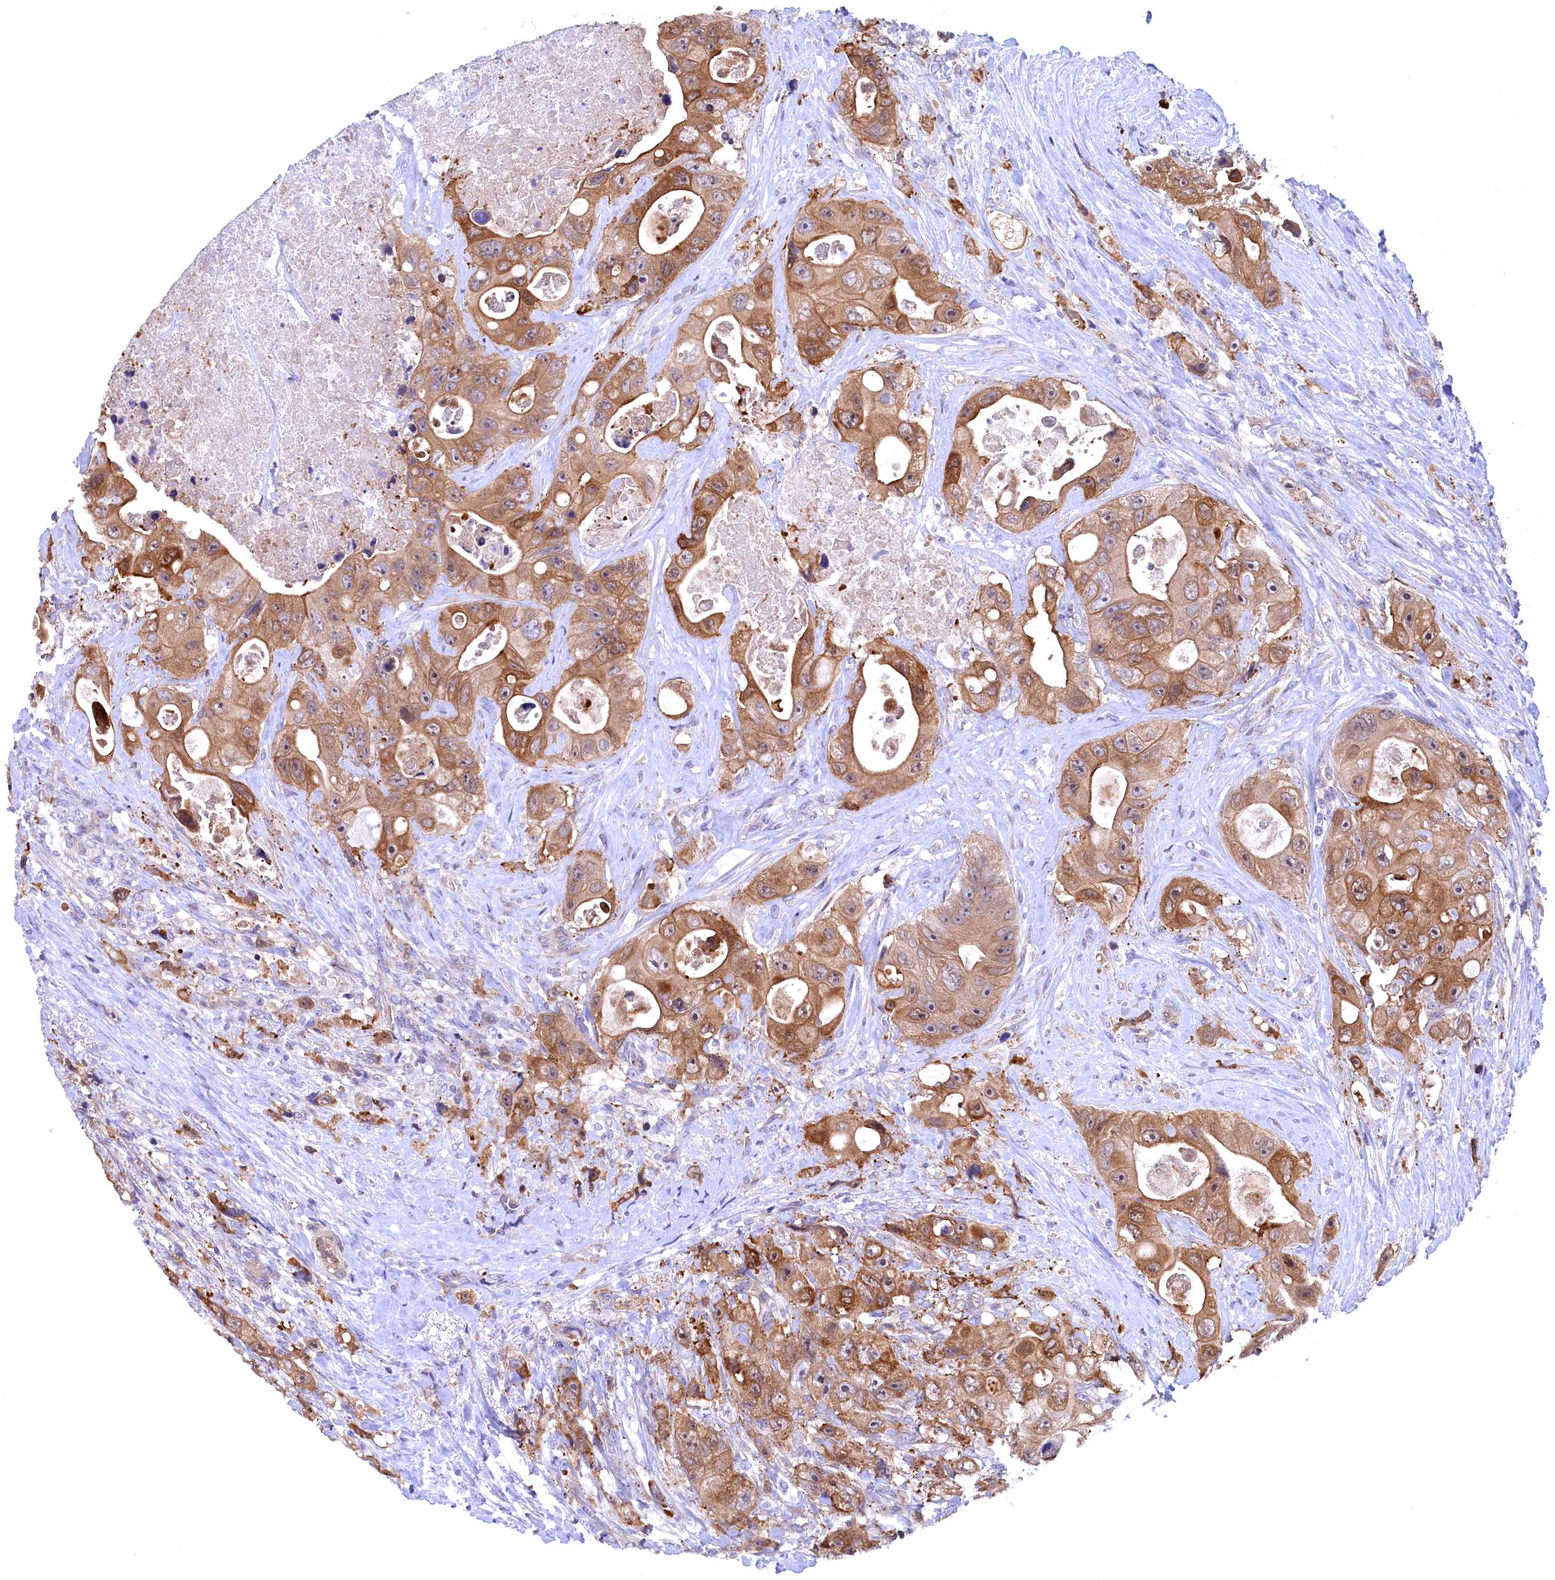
{"staining": {"intensity": "moderate", "quantity": ">75%", "location": "cytoplasmic/membranous"}, "tissue": "colorectal cancer", "cell_type": "Tumor cells", "image_type": "cancer", "snomed": [{"axis": "morphology", "description": "Adenocarcinoma, NOS"}, {"axis": "topography", "description": "Colon"}], "caption": "Adenocarcinoma (colorectal) stained for a protein shows moderate cytoplasmic/membranous positivity in tumor cells.", "gene": "JPT2", "patient": {"sex": "female", "age": 46}}